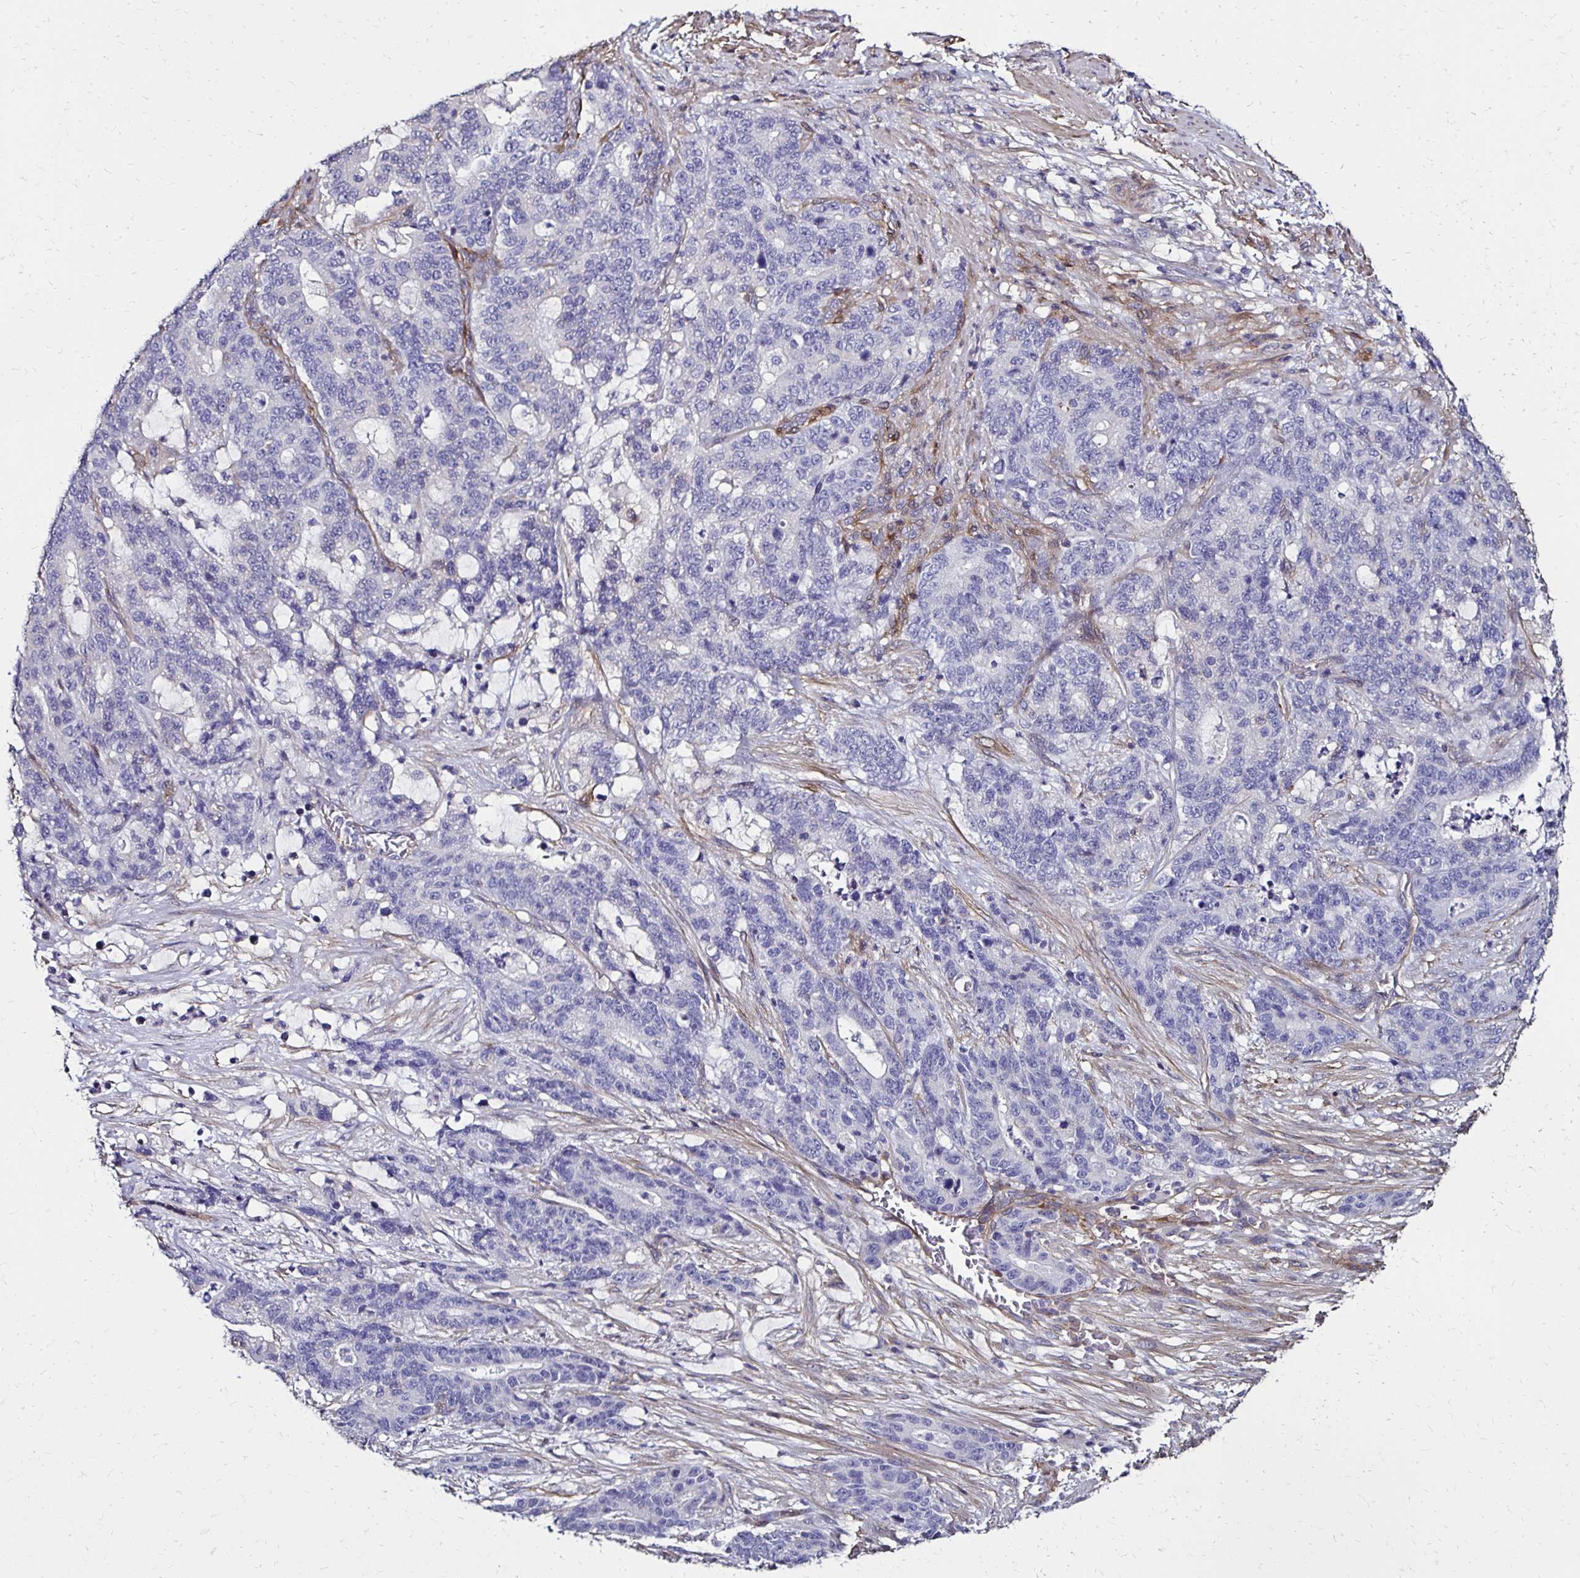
{"staining": {"intensity": "negative", "quantity": "none", "location": "none"}, "tissue": "stomach cancer", "cell_type": "Tumor cells", "image_type": "cancer", "snomed": [{"axis": "morphology", "description": "Normal tissue, NOS"}, {"axis": "morphology", "description": "Adenocarcinoma, NOS"}, {"axis": "topography", "description": "Stomach"}], "caption": "Tumor cells show no significant protein expression in stomach adenocarcinoma.", "gene": "ITGB1", "patient": {"sex": "female", "age": 64}}